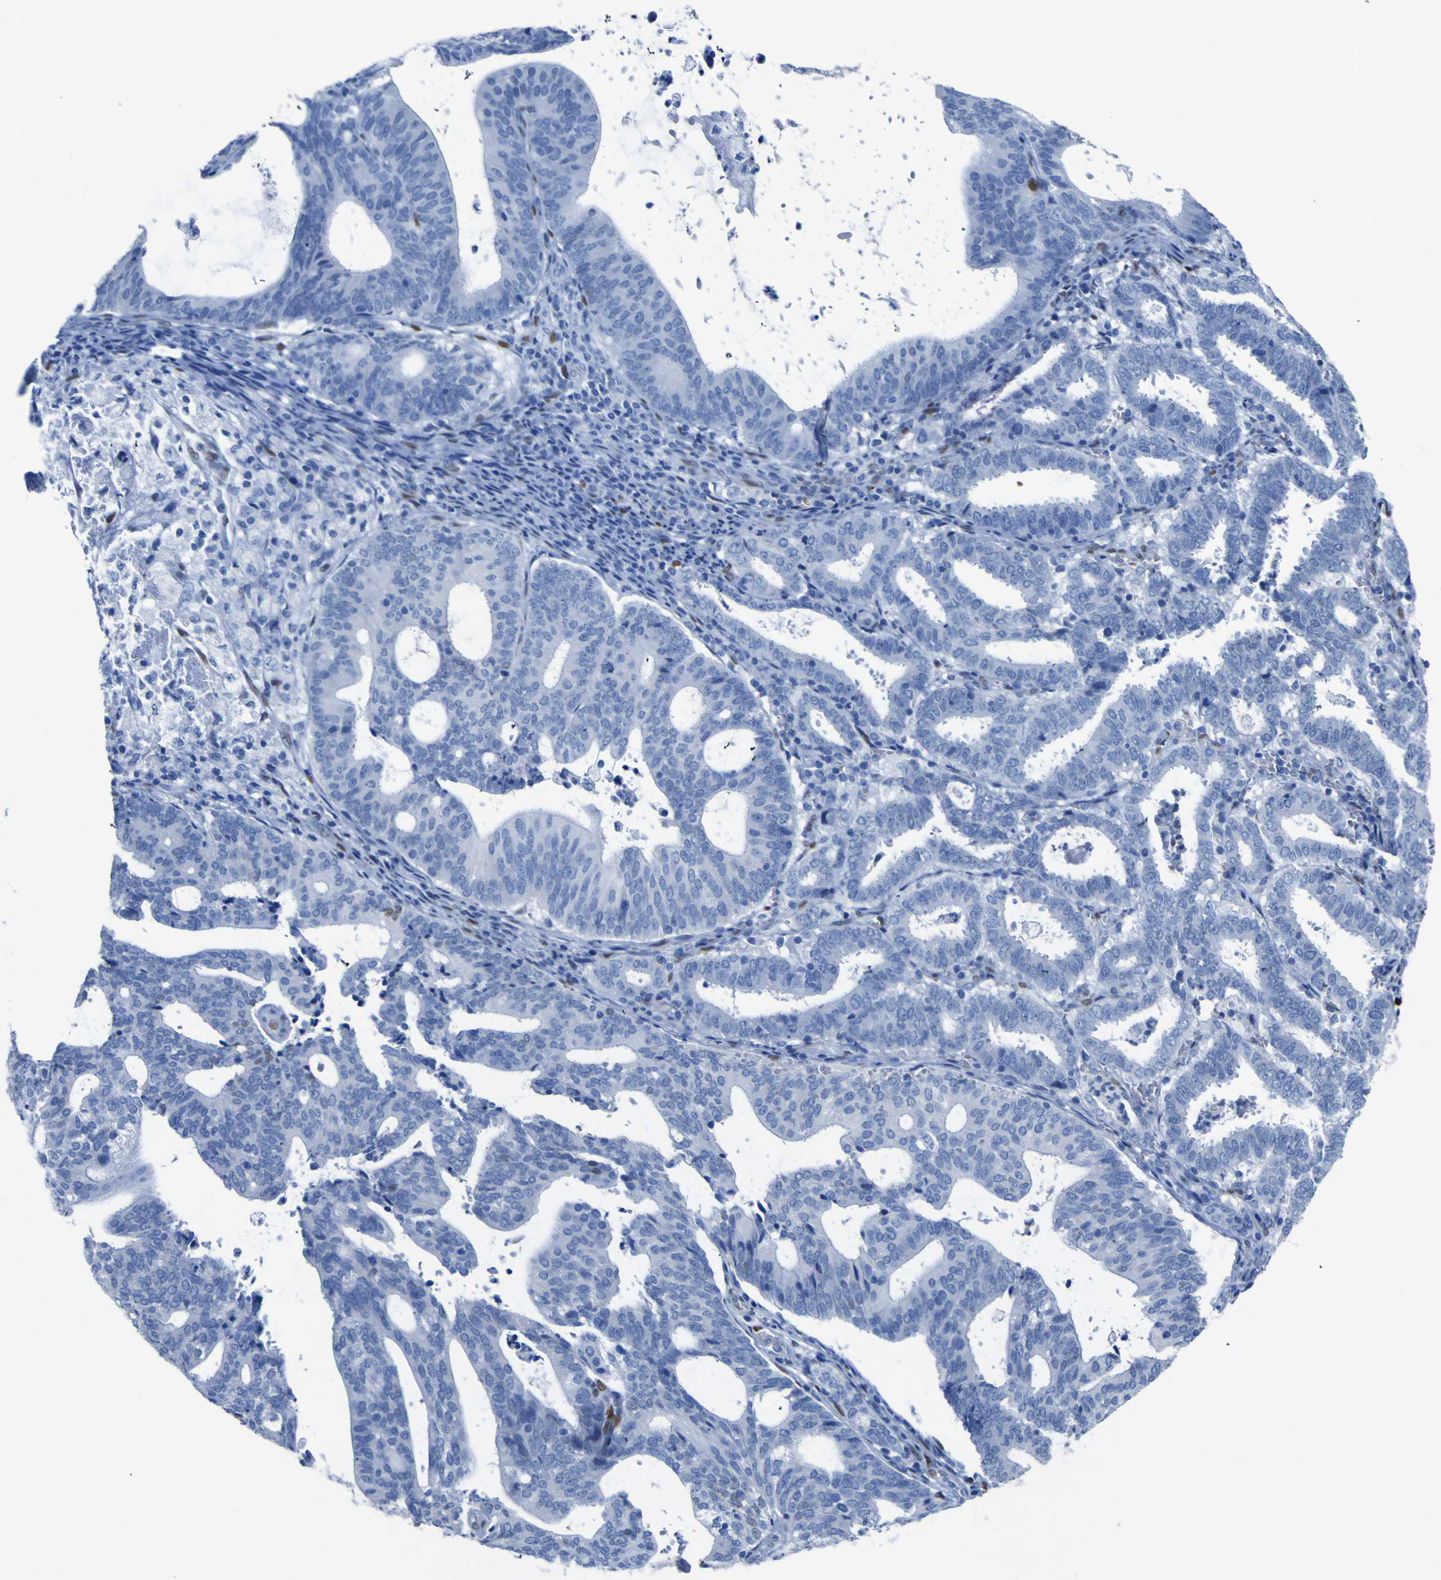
{"staining": {"intensity": "negative", "quantity": "none", "location": "none"}, "tissue": "endometrial cancer", "cell_type": "Tumor cells", "image_type": "cancer", "snomed": [{"axis": "morphology", "description": "Adenocarcinoma, NOS"}, {"axis": "topography", "description": "Uterus"}], "caption": "Image shows no significant protein positivity in tumor cells of endometrial cancer (adenocarcinoma). (Brightfield microscopy of DAB immunohistochemistry at high magnification).", "gene": "DACH1", "patient": {"sex": "female", "age": 83}}